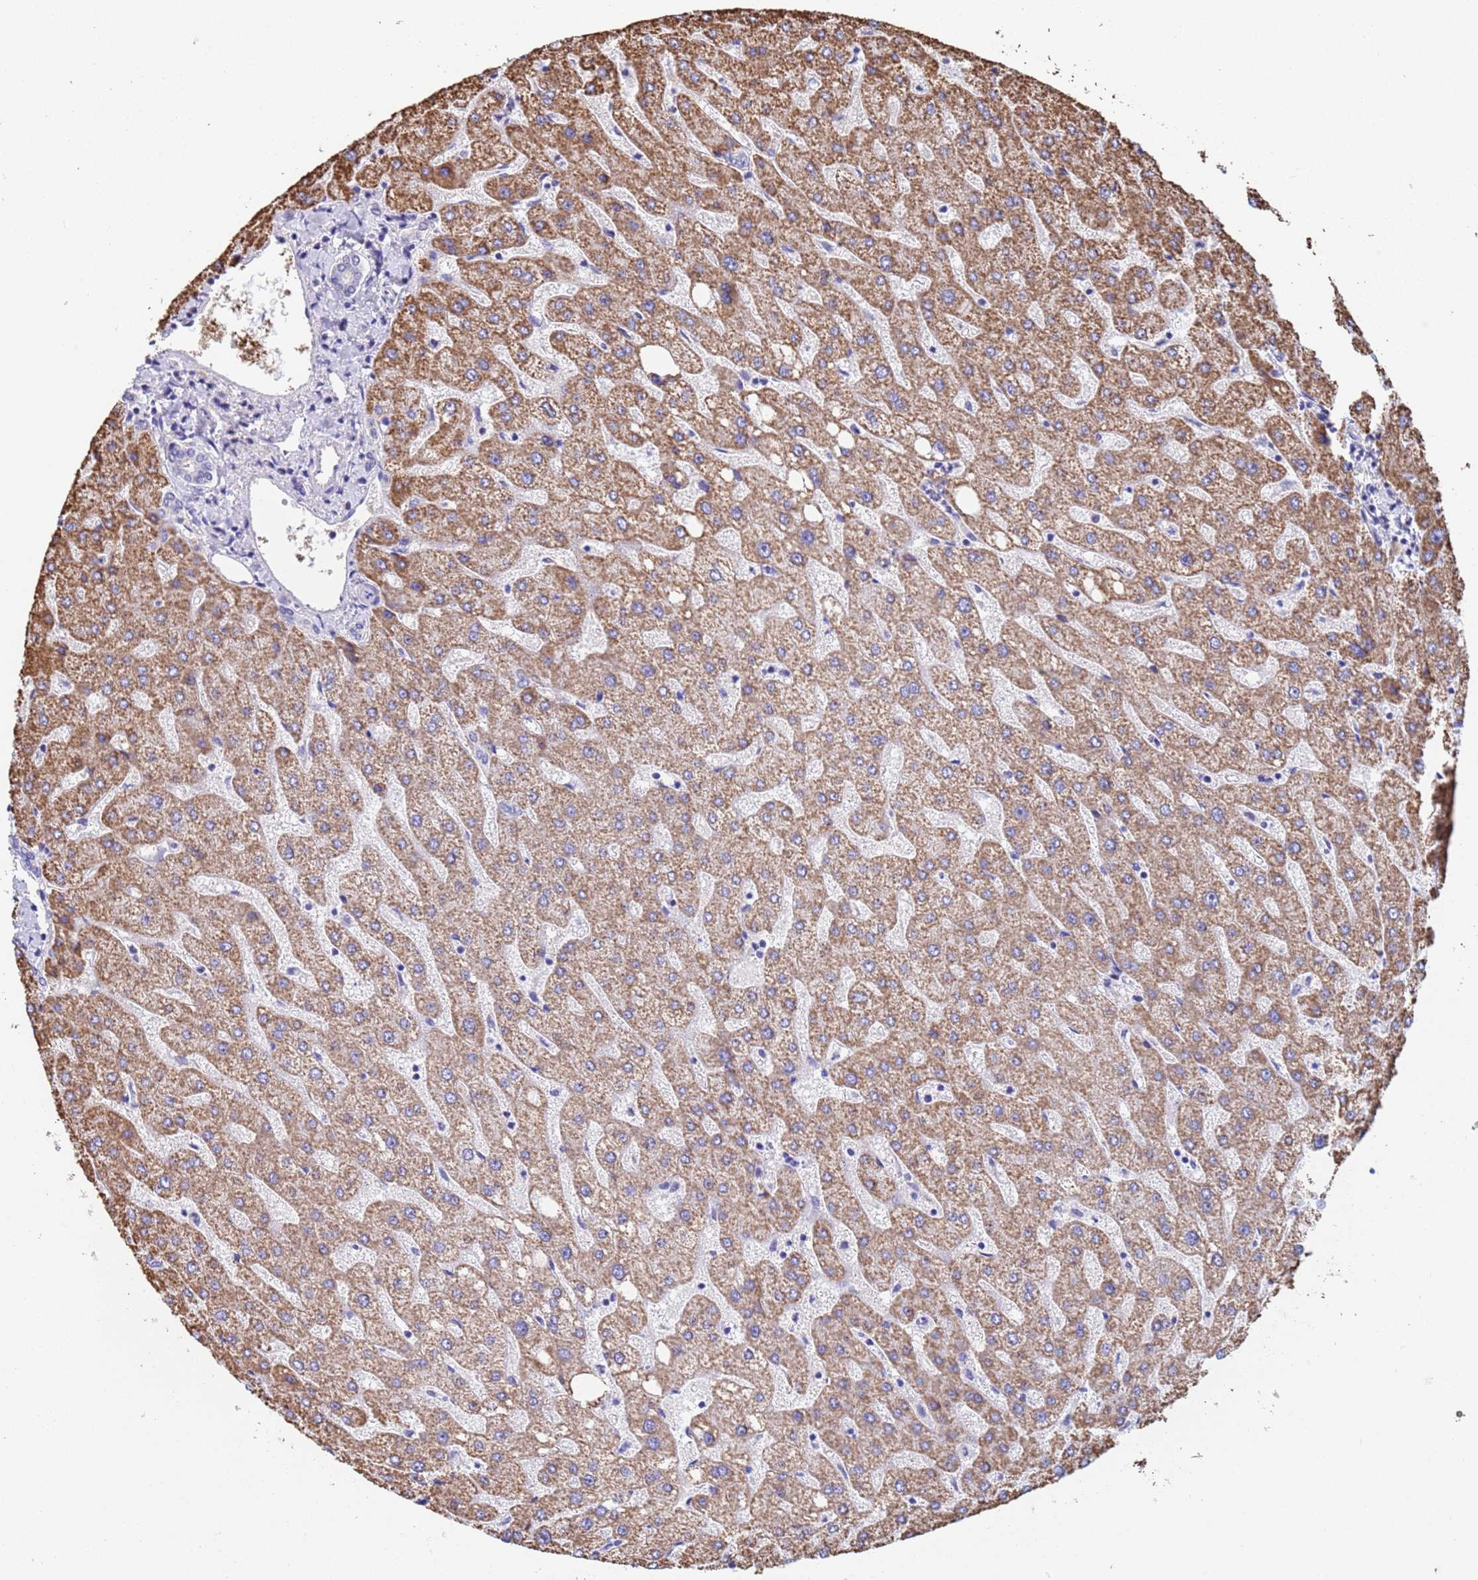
{"staining": {"intensity": "negative", "quantity": "none", "location": "none"}, "tissue": "liver", "cell_type": "Cholangiocytes", "image_type": "normal", "snomed": [{"axis": "morphology", "description": "Normal tissue, NOS"}, {"axis": "topography", "description": "Liver"}], "caption": "The immunohistochemistry photomicrograph has no significant staining in cholangiocytes of liver.", "gene": "FAM25A", "patient": {"sex": "male", "age": 67}}